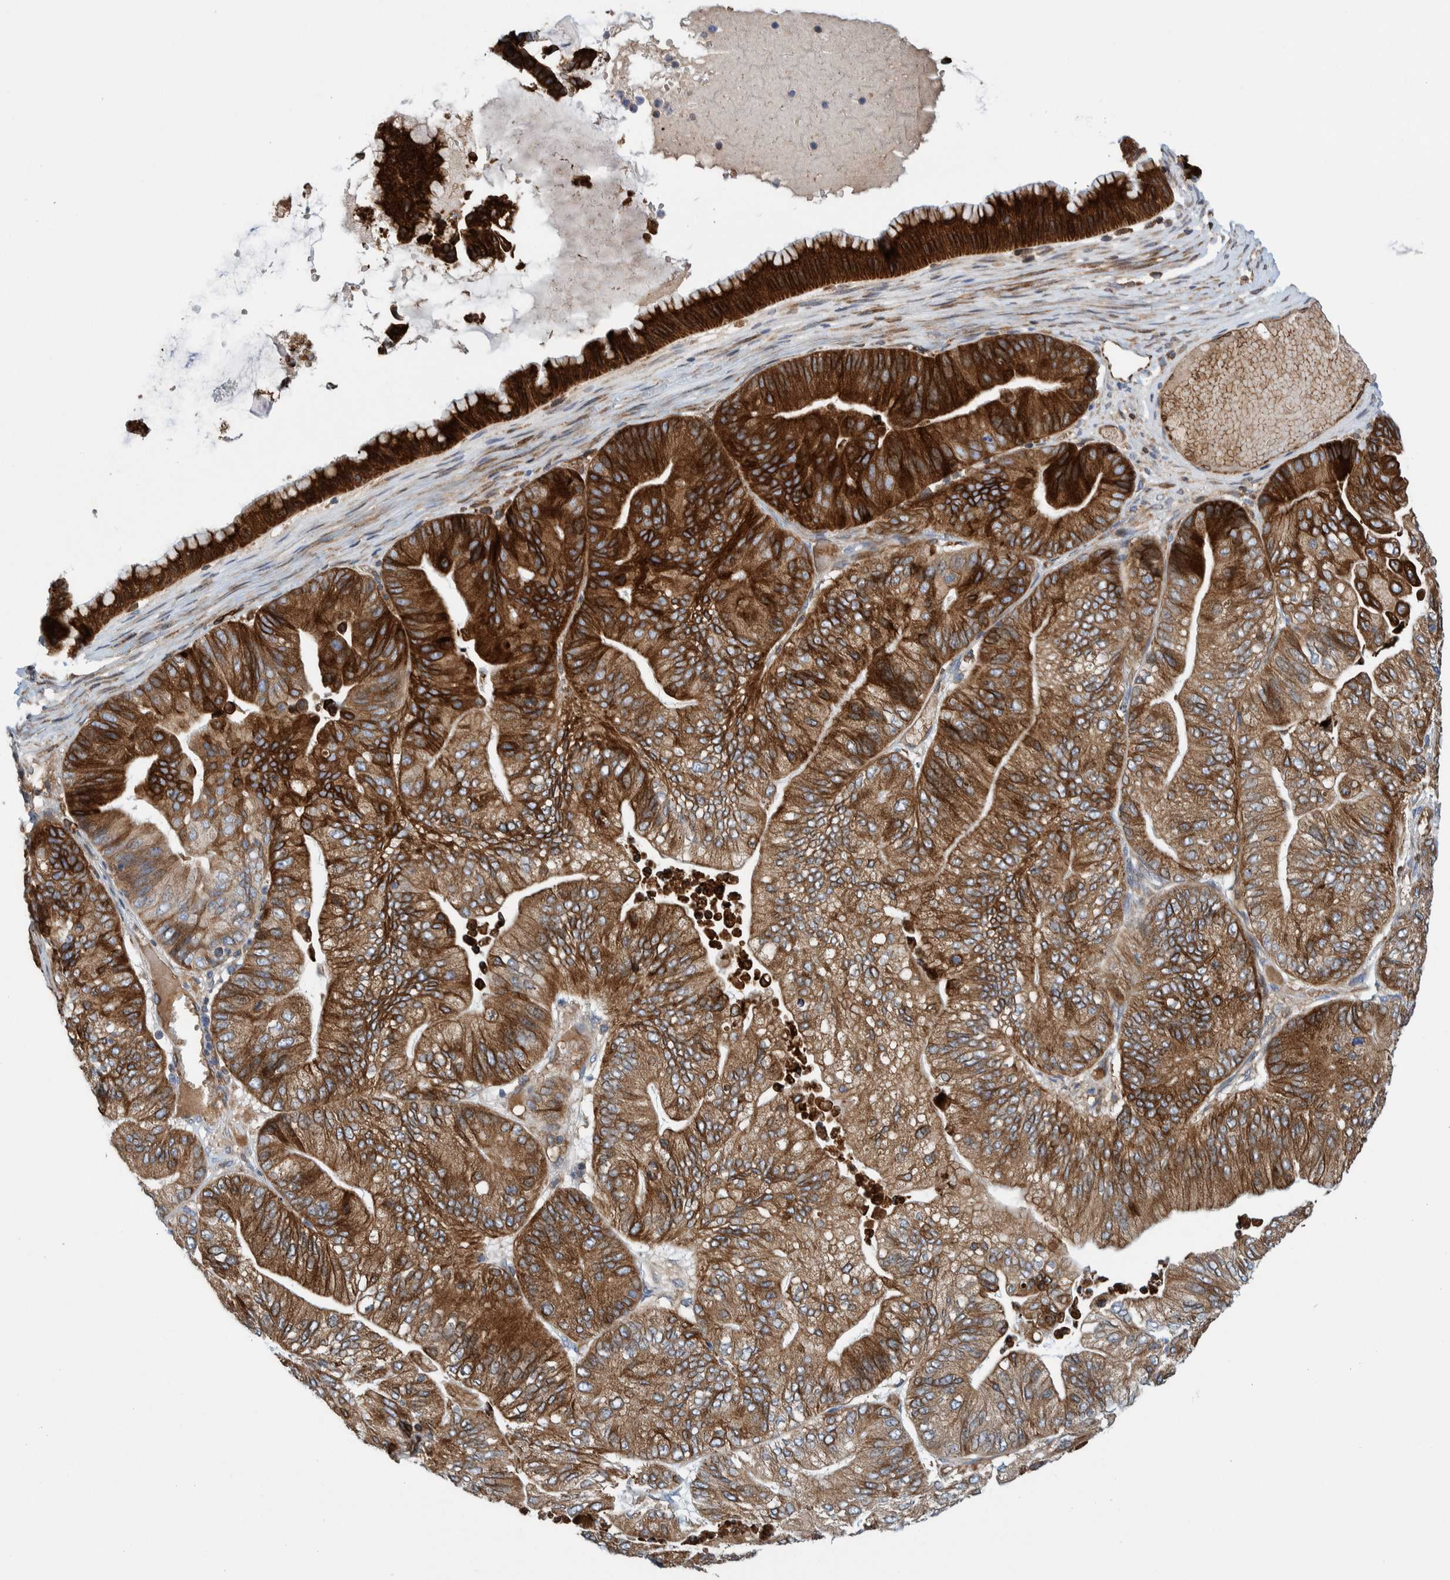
{"staining": {"intensity": "strong", "quantity": ">75%", "location": "cytoplasmic/membranous"}, "tissue": "ovarian cancer", "cell_type": "Tumor cells", "image_type": "cancer", "snomed": [{"axis": "morphology", "description": "Cystadenocarcinoma, mucinous, NOS"}, {"axis": "topography", "description": "Ovary"}], "caption": "Strong cytoplasmic/membranous expression is present in about >75% of tumor cells in ovarian mucinous cystadenocarcinoma.", "gene": "THEM6", "patient": {"sex": "female", "age": 61}}